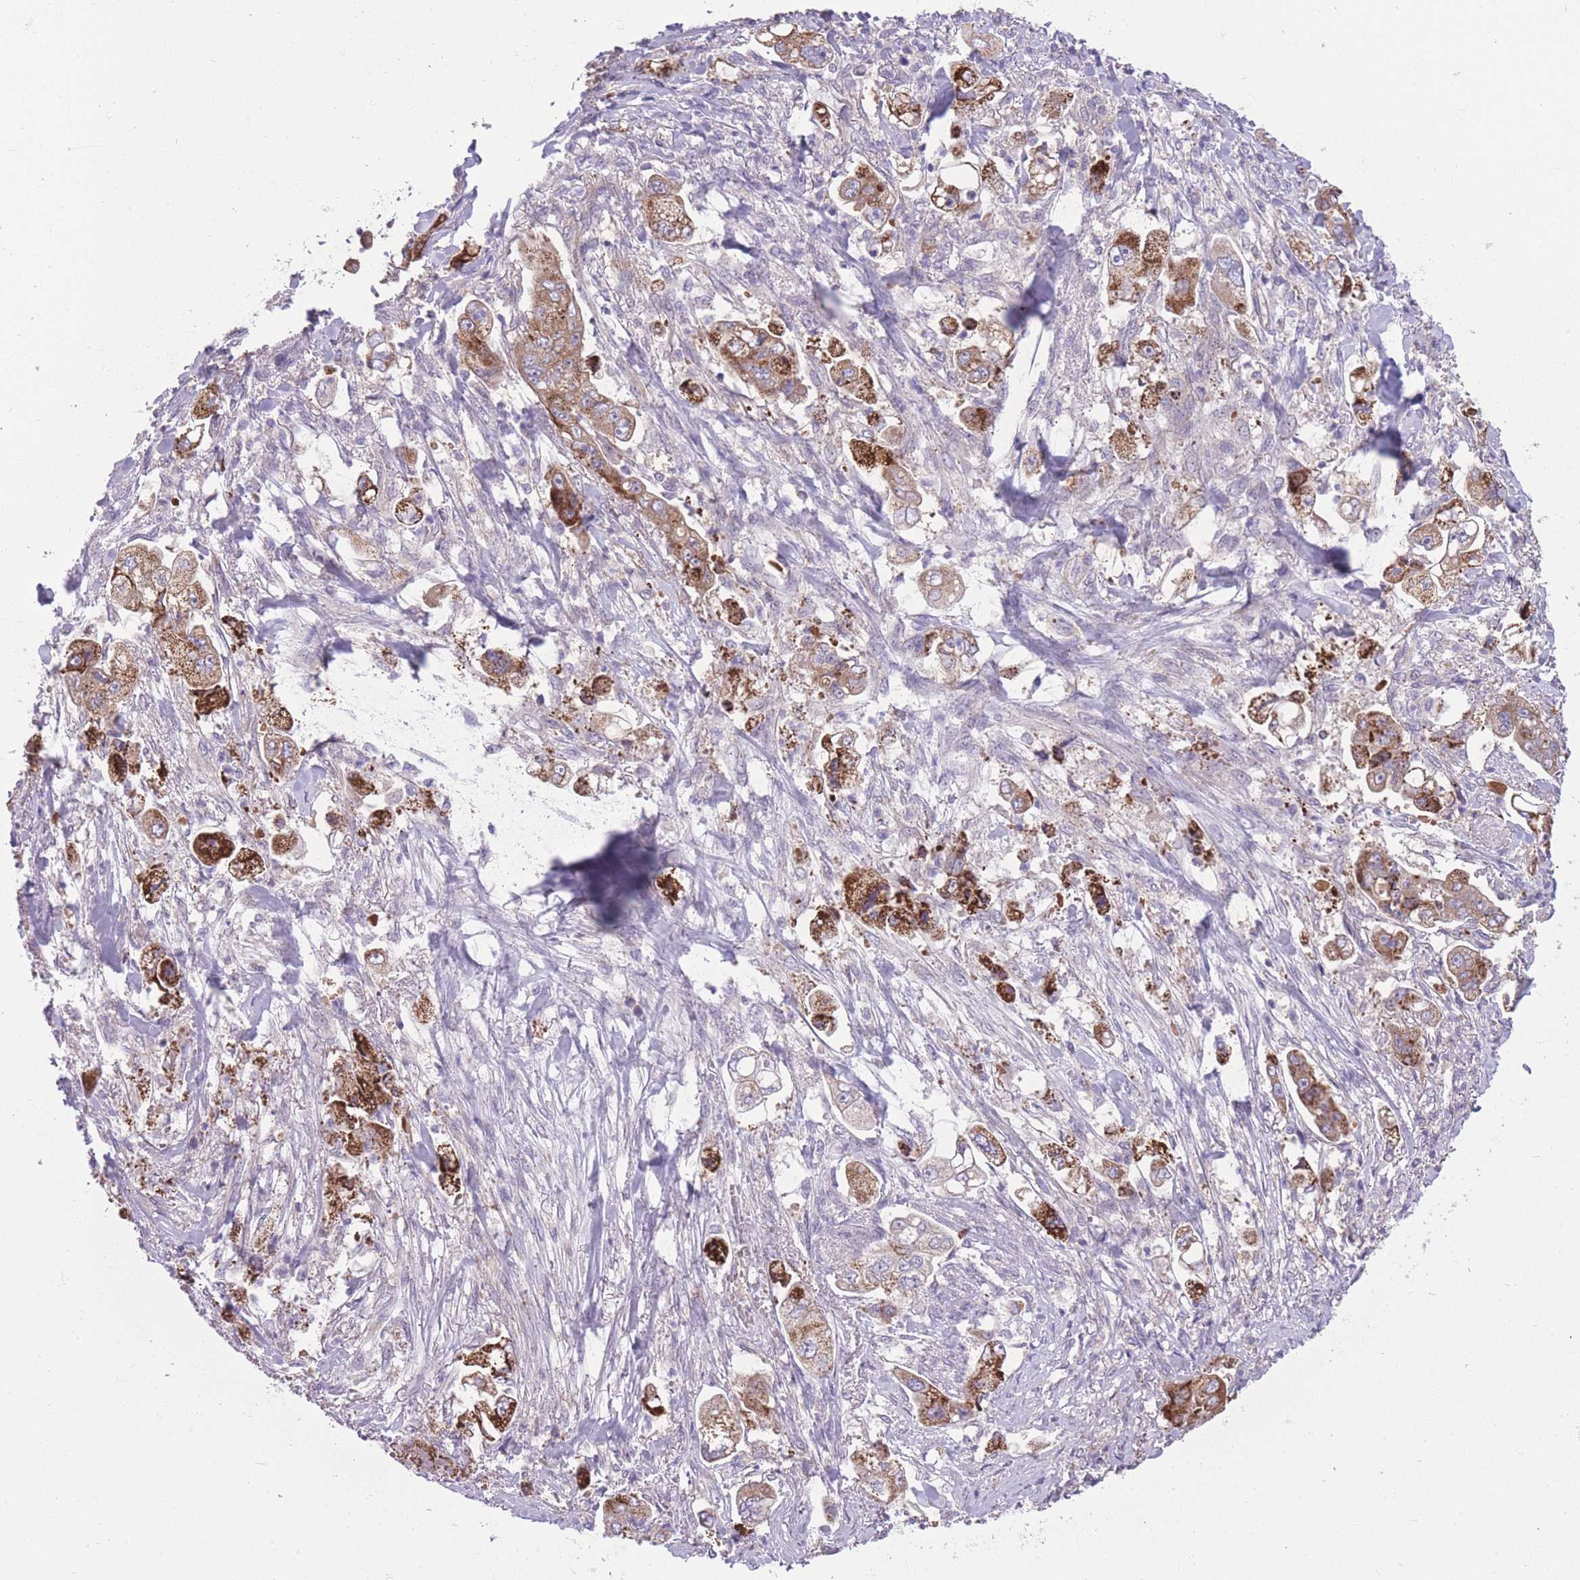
{"staining": {"intensity": "moderate", "quantity": ">75%", "location": "cytoplasmic/membranous"}, "tissue": "stomach cancer", "cell_type": "Tumor cells", "image_type": "cancer", "snomed": [{"axis": "morphology", "description": "Adenocarcinoma, NOS"}, {"axis": "topography", "description": "Stomach"}], "caption": "Adenocarcinoma (stomach) tissue displays moderate cytoplasmic/membranous expression in about >75% of tumor cells", "gene": "CCT6B", "patient": {"sex": "male", "age": 62}}